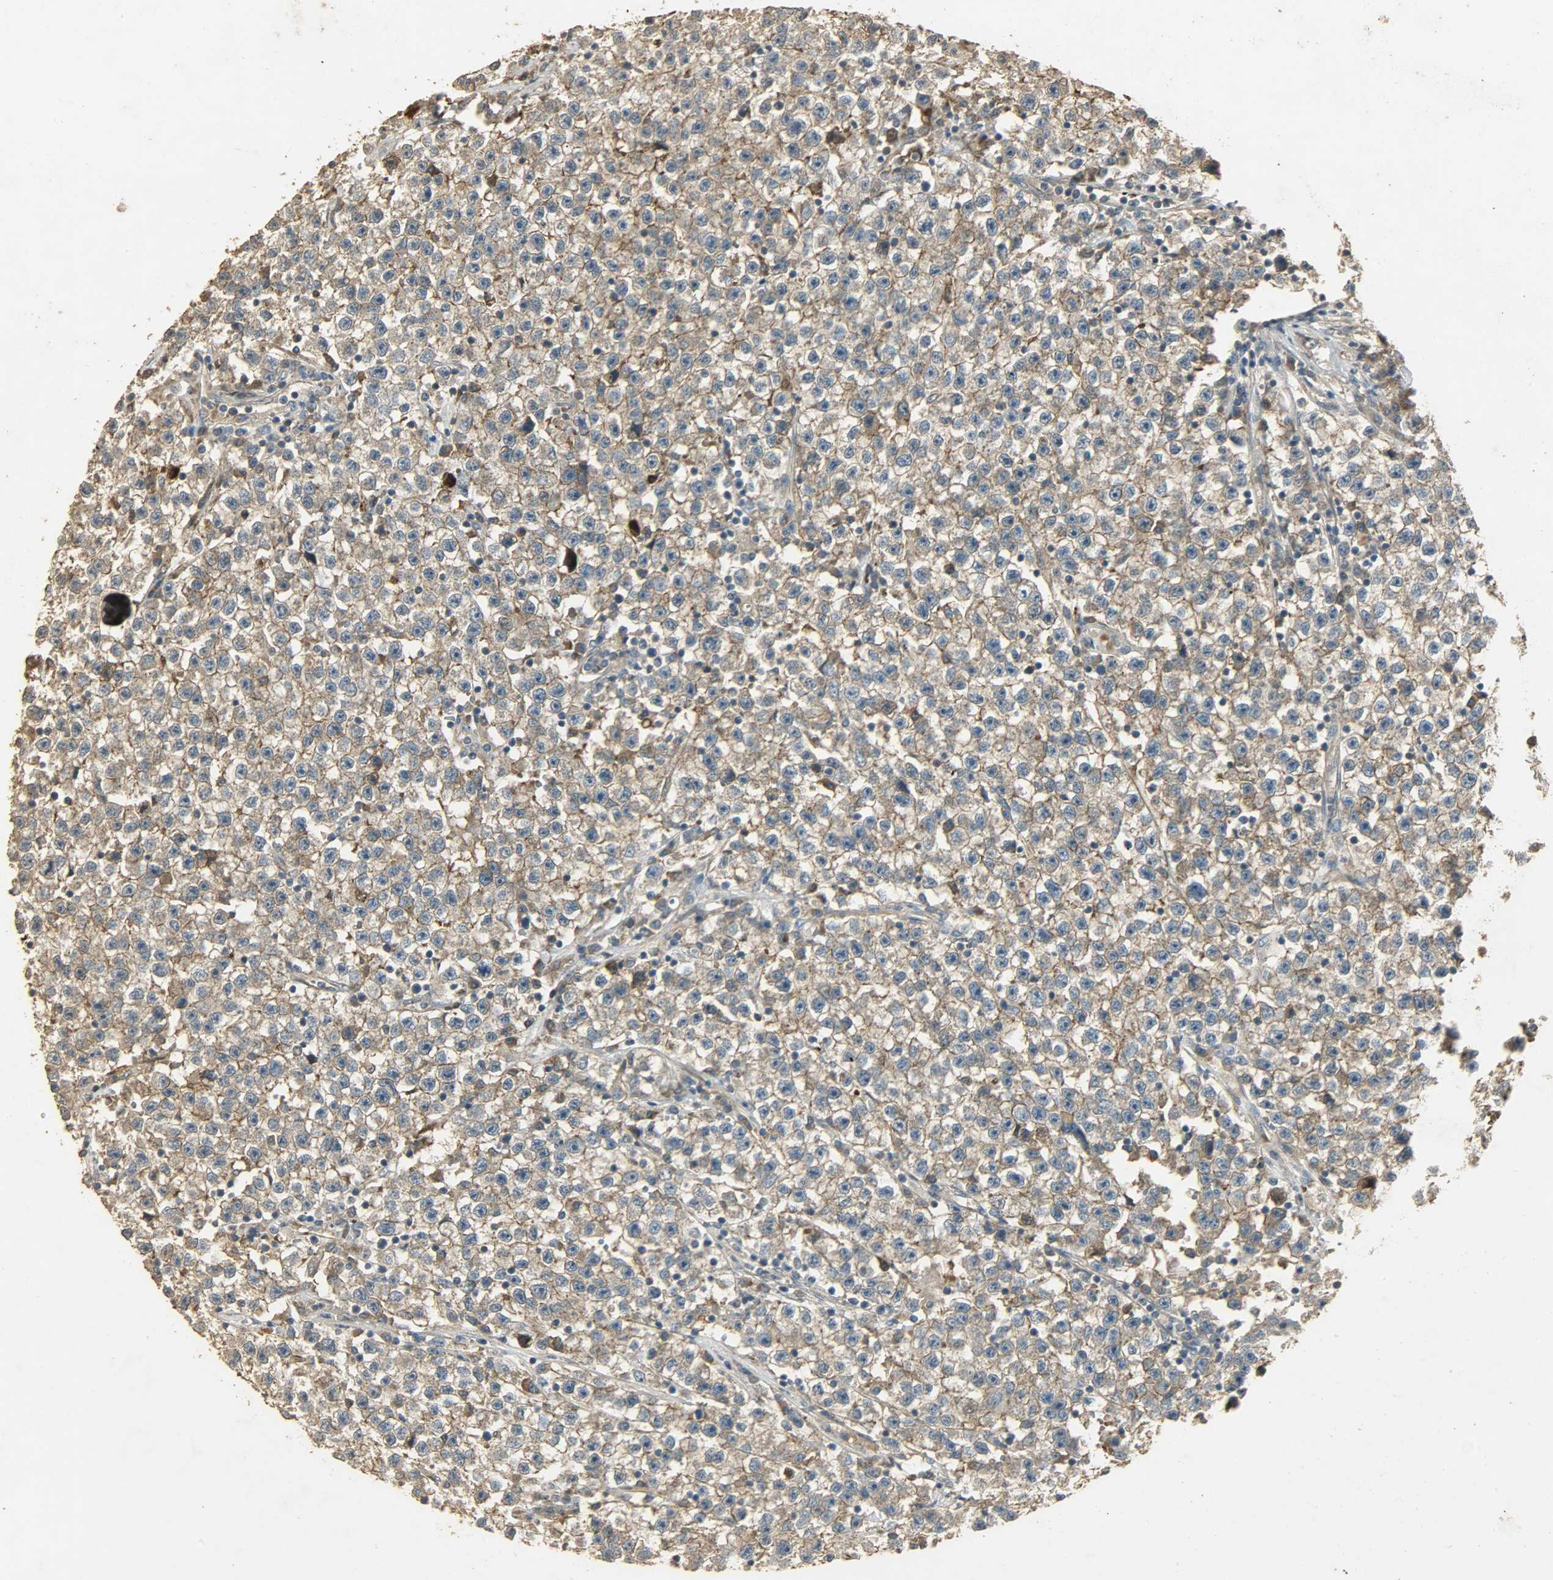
{"staining": {"intensity": "moderate", "quantity": ">75%", "location": "cytoplasmic/membranous"}, "tissue": "testis cancer", "cell_type": "Tumor cells", "image_type": "cancer", "snomed": [{"axis": "morphology", "description": "Seminoma, NOS"}, {"axis": "topography", "description": "Testis"}], "caption": "Immunohistochemistry (IHC) image of testis cancer (seminoma) stained for a protein (brown), which exhibits medium levels of moderate cytoplasmic/membranous positivity in approximately >75% of tumor cells.", "gene": "ATP2B1", "patient": {"sex": "male", "age": 22}}